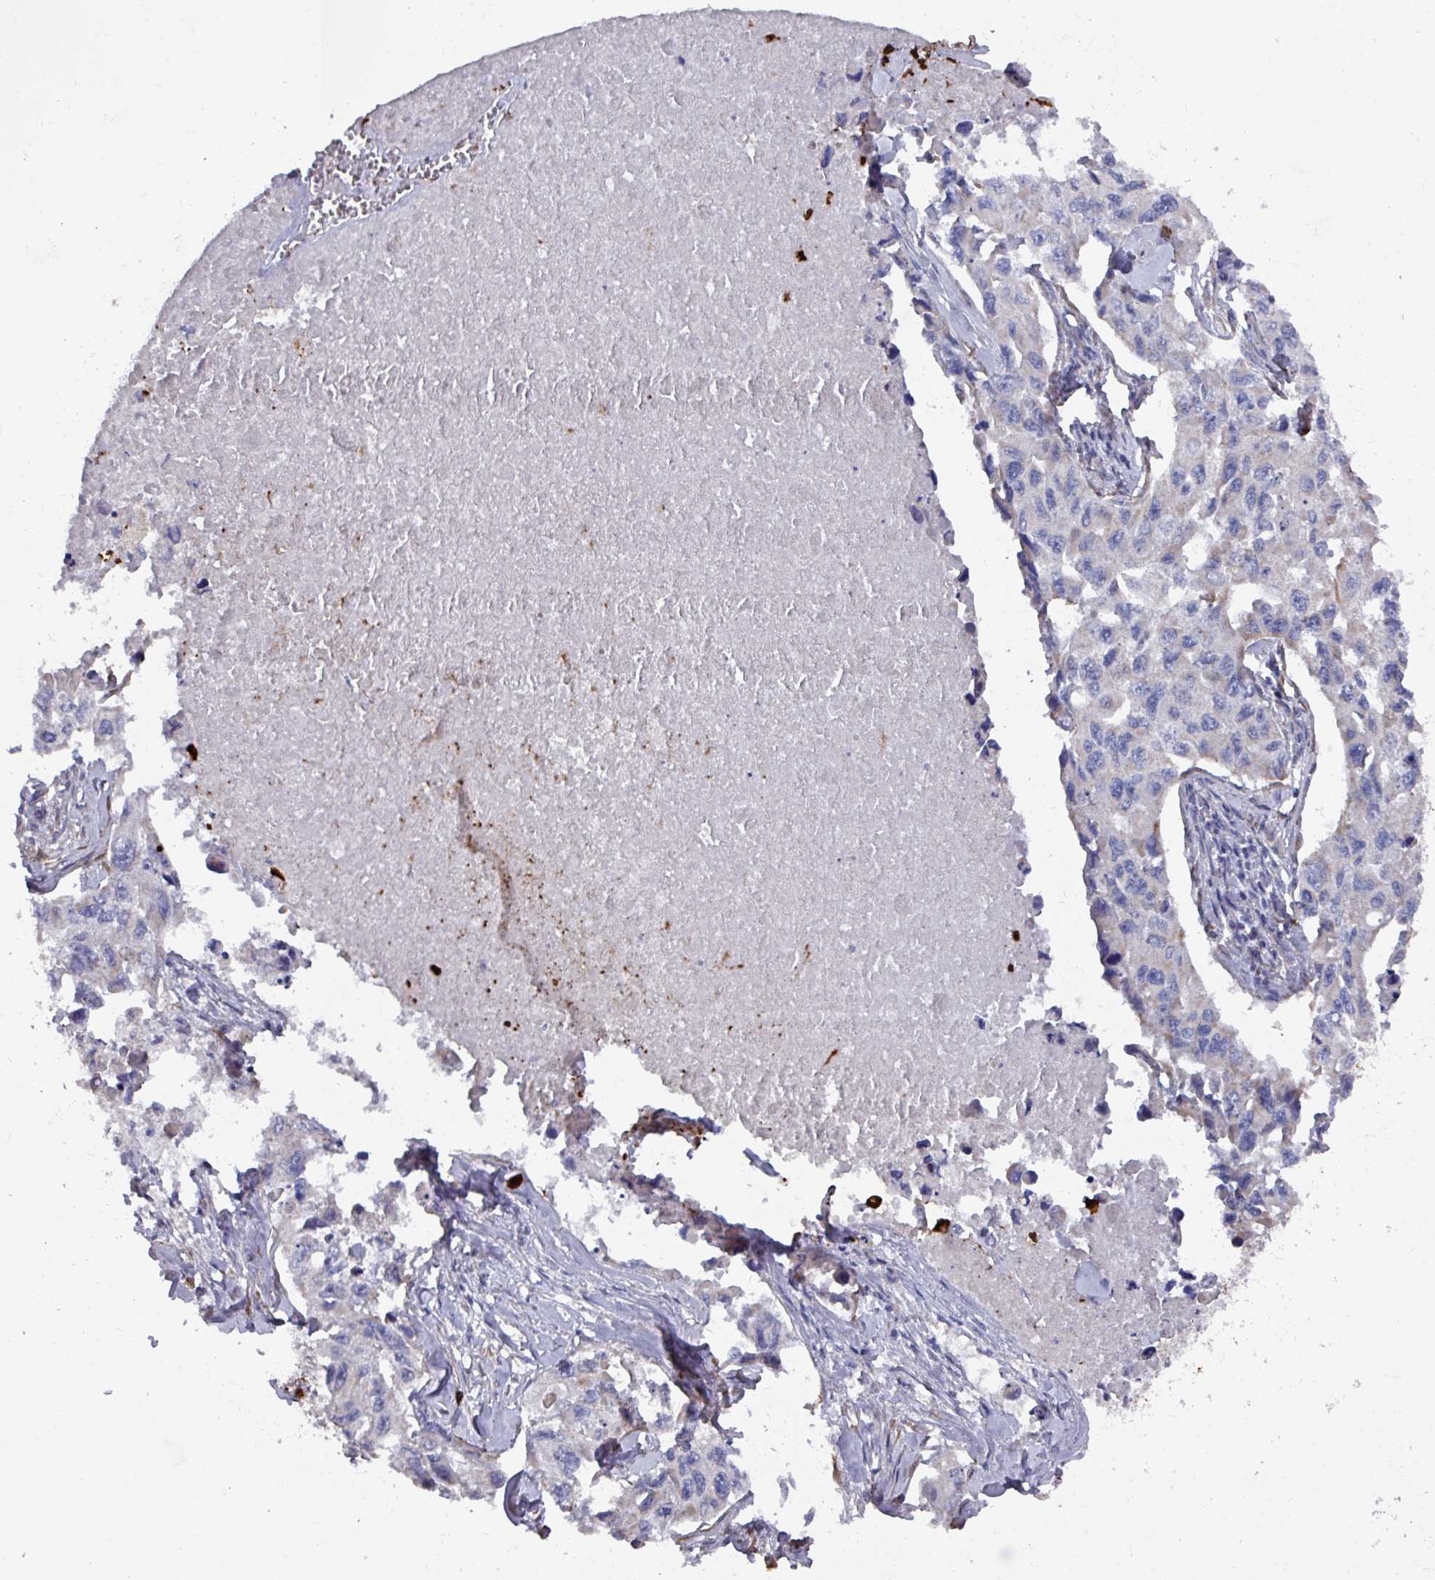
{"staining": {"intensity": "negative", "quantity": "none", "location": "none"}, "tissue": "lung cancer", "cell_type": "Tumor cells", "image_type": "cancer", "snomed": [{"axis": "morphology", "description": "Adenocarcinoma, NOS"}, {"axis": "topography", "description": "Lung"}], "caption": "Tumor cells show no significant protein expression in lung cancer. Brightfield microscopy of immunohistochemistry (IHC) stained with DAB (brown) and hematoxylin (blue), captured at high magnification.", "gene": "UQCC2", "patient": {"sex": "male", "age": 64}}